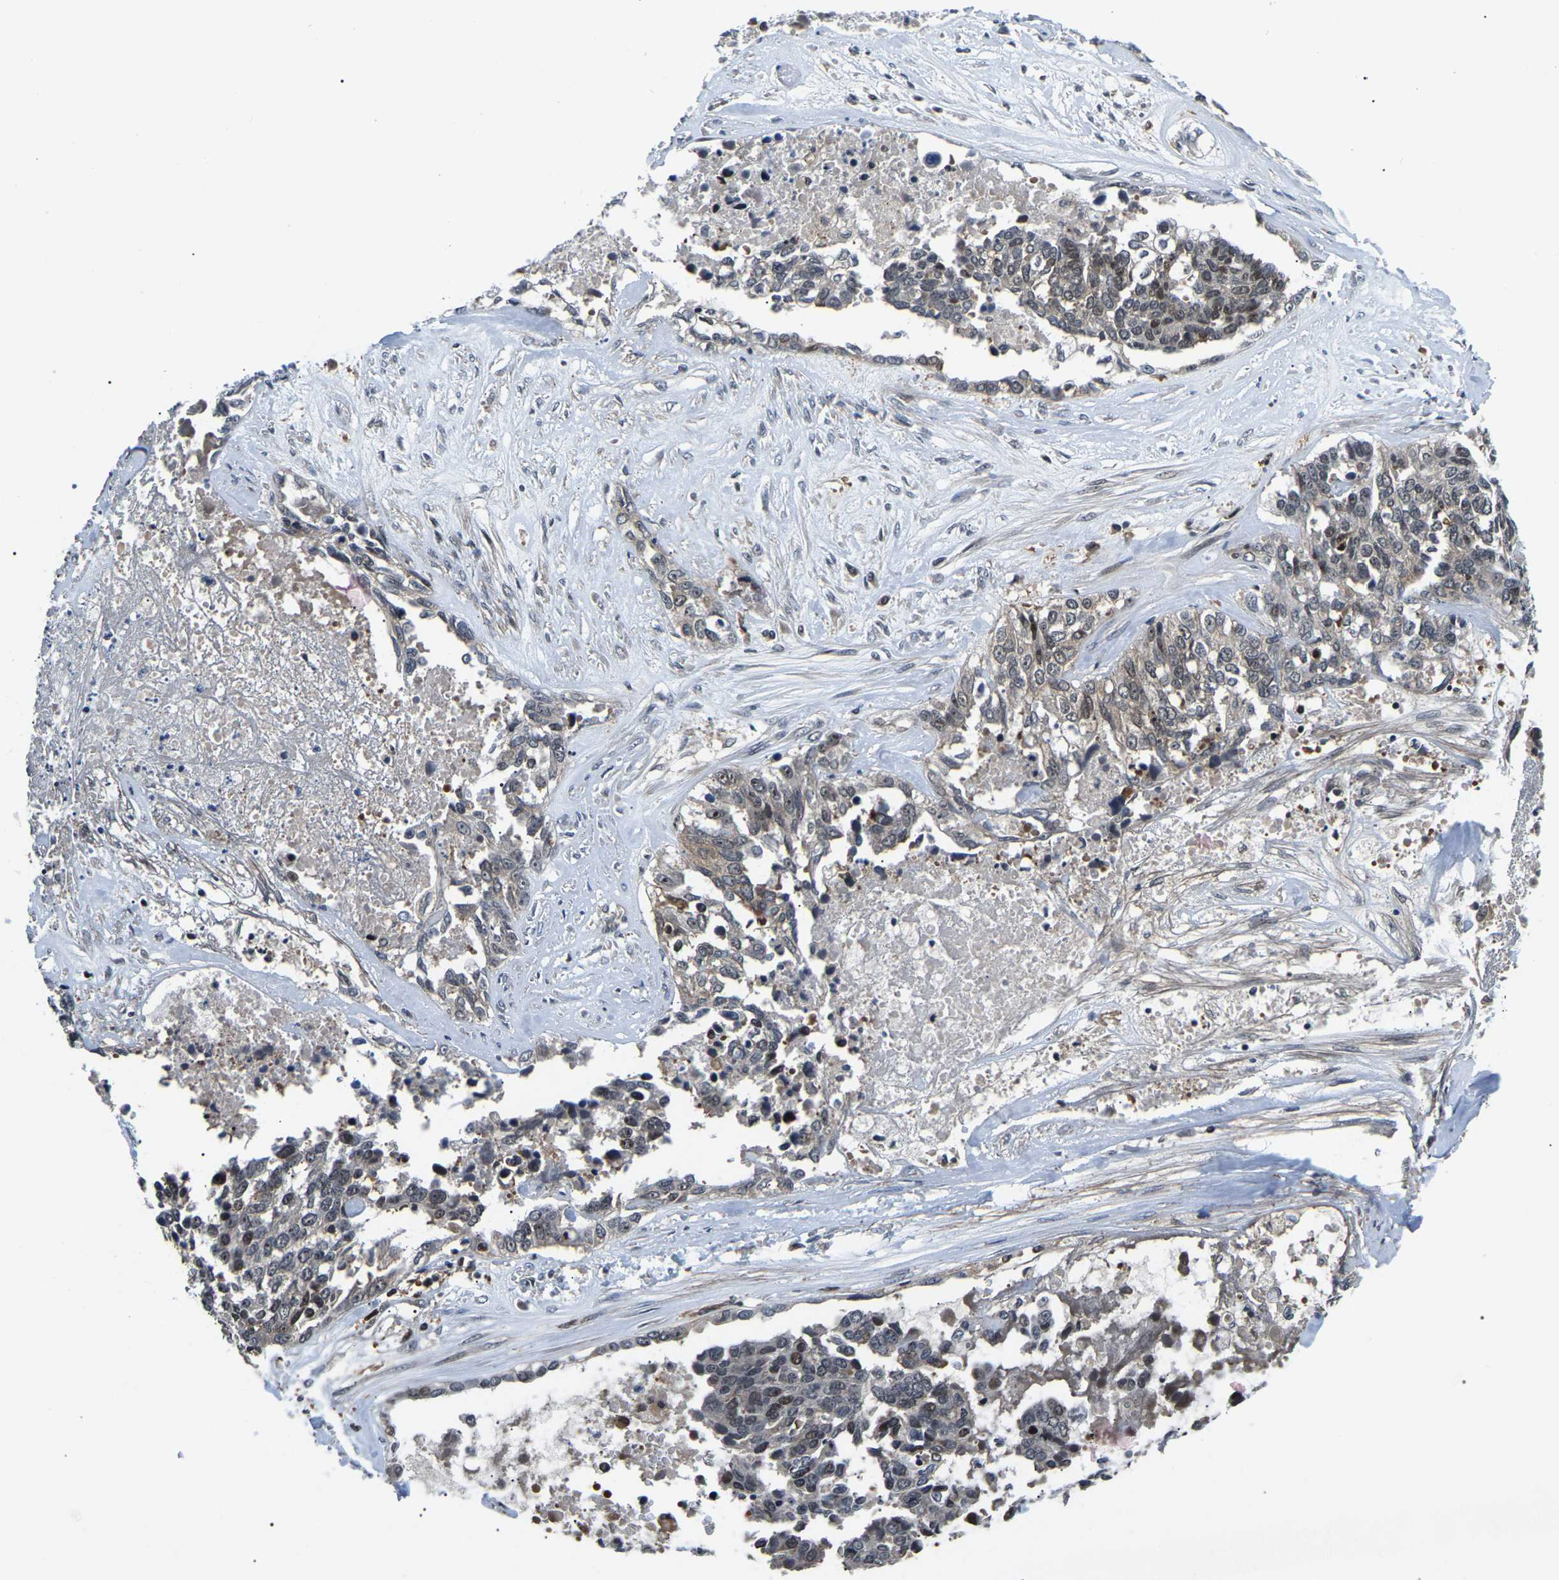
{"staining": {"intensity": "moderate", "quantity": ">75%", "location": "nuclear"}, "tissue": "ovarian cancer", "cell_type": "Tumor cells", "image_type": "cancer", "snomed": [{"axis": "morphology", "description": "Cystadenocarcinoma, serous, NOS"}, {"axis": "topography", "description": "Ovary"}], "caption": "A photomicrograph showing moderate nuclear expression in approximately >75% of tumor cells in serous cystadenocarcinoma (ovarian), as visualized by brown immunohistochemical staining.", "gene": "RRP1B", "patient": {"sex": "female", "age": 44}}